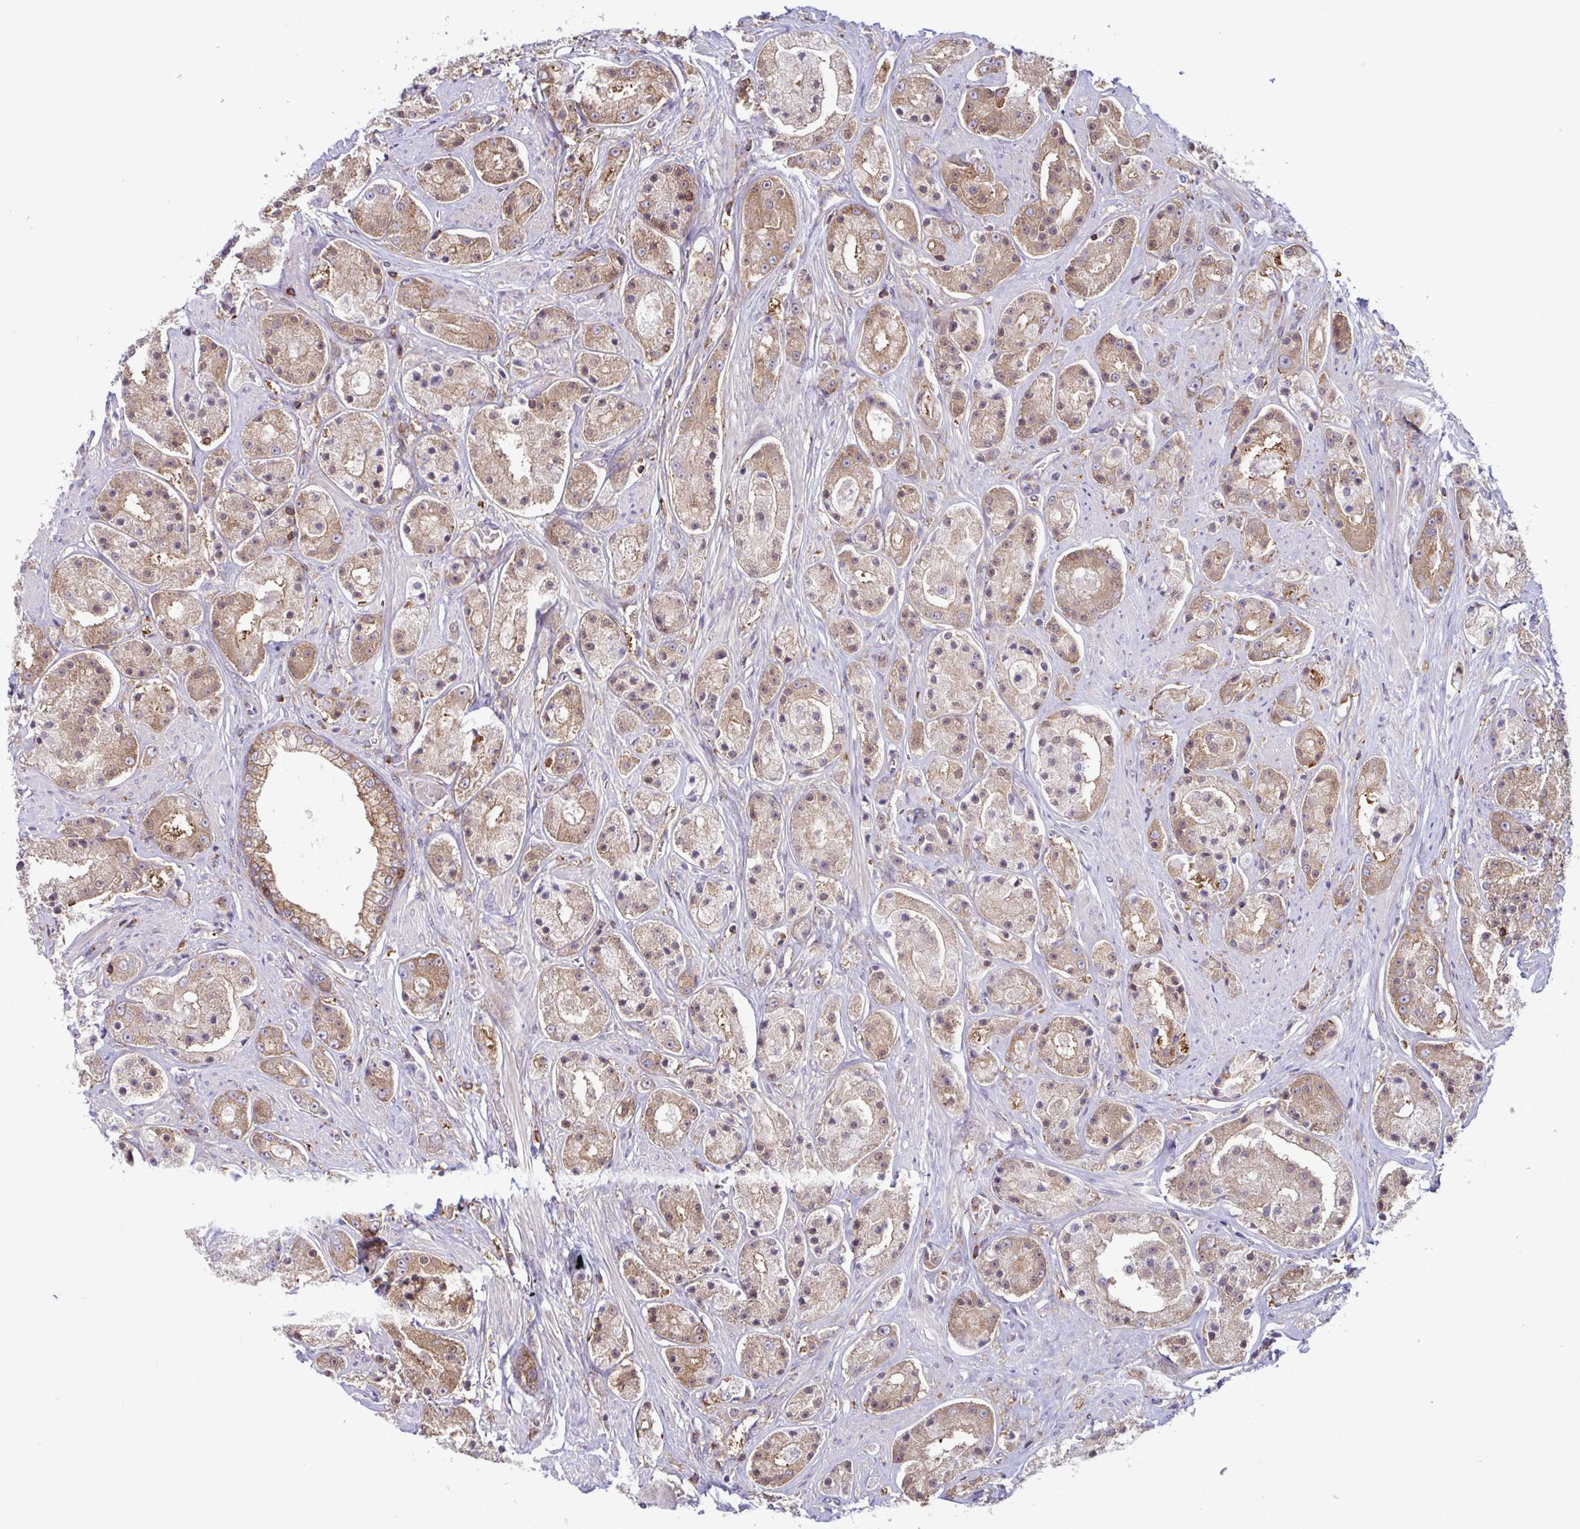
{"staining": {"intensity": "moderate", "quantity": ">75%", "location": "cytoplasmic/membranous"}, "tissue": "prostate cancer", "cell_type": "Tumor cells", "image_type": "cancer", "snomed": [{"axis": "morphology", "description": "Adenocarcinoma, High grade"}, {"axis": "topography", "description": "Prostate"}], "caption": "Prostate cancer (high-grade adenocarcinoma) stained with a brown dye exhibits moderate cytoplasmic/membranous positive positivity in approximately >75% of tumor cells.", "gene": "TSC22D3", "patient": {"sex": "male", "age": 67}}